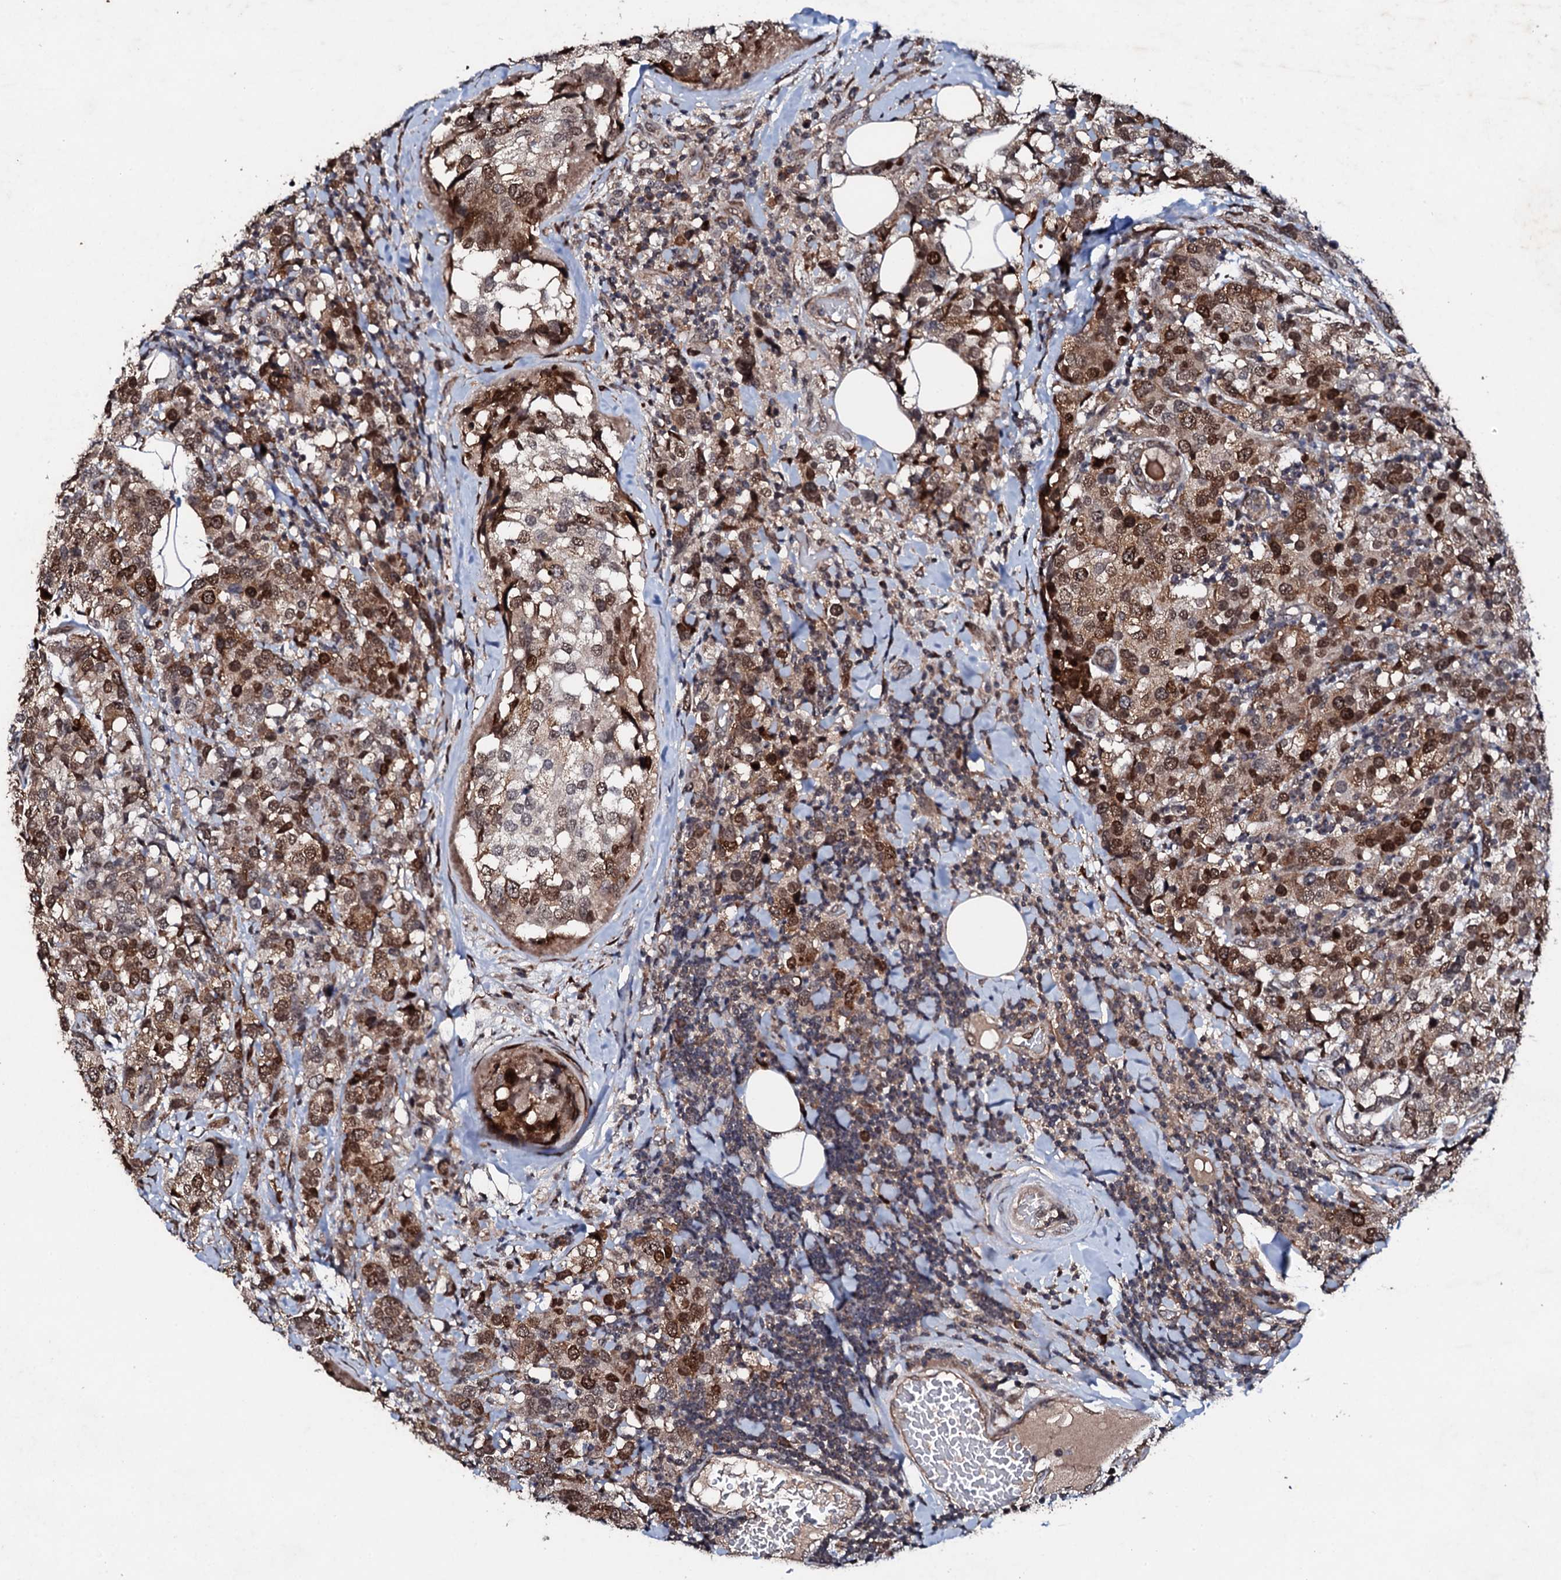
{"staining": {"intensity": "moderate", "quantity": "25%-75%", "location": "nuclear"}, "tissue": "breast cancer", "cell_type": "Tumor cells", "image_type": "cancer", "snomed": [{"axis": "morphology", "description": "Lobular carcinoma"}, {"axis": "topography", "description": "Breast"}], "caption": "Moderate nuclear positivity is identified in about 25%-75% of tumor cells in breast lobular carcinoma.", "gene": "FAM111A", "patient": {"sex": "female", "age": 59}}